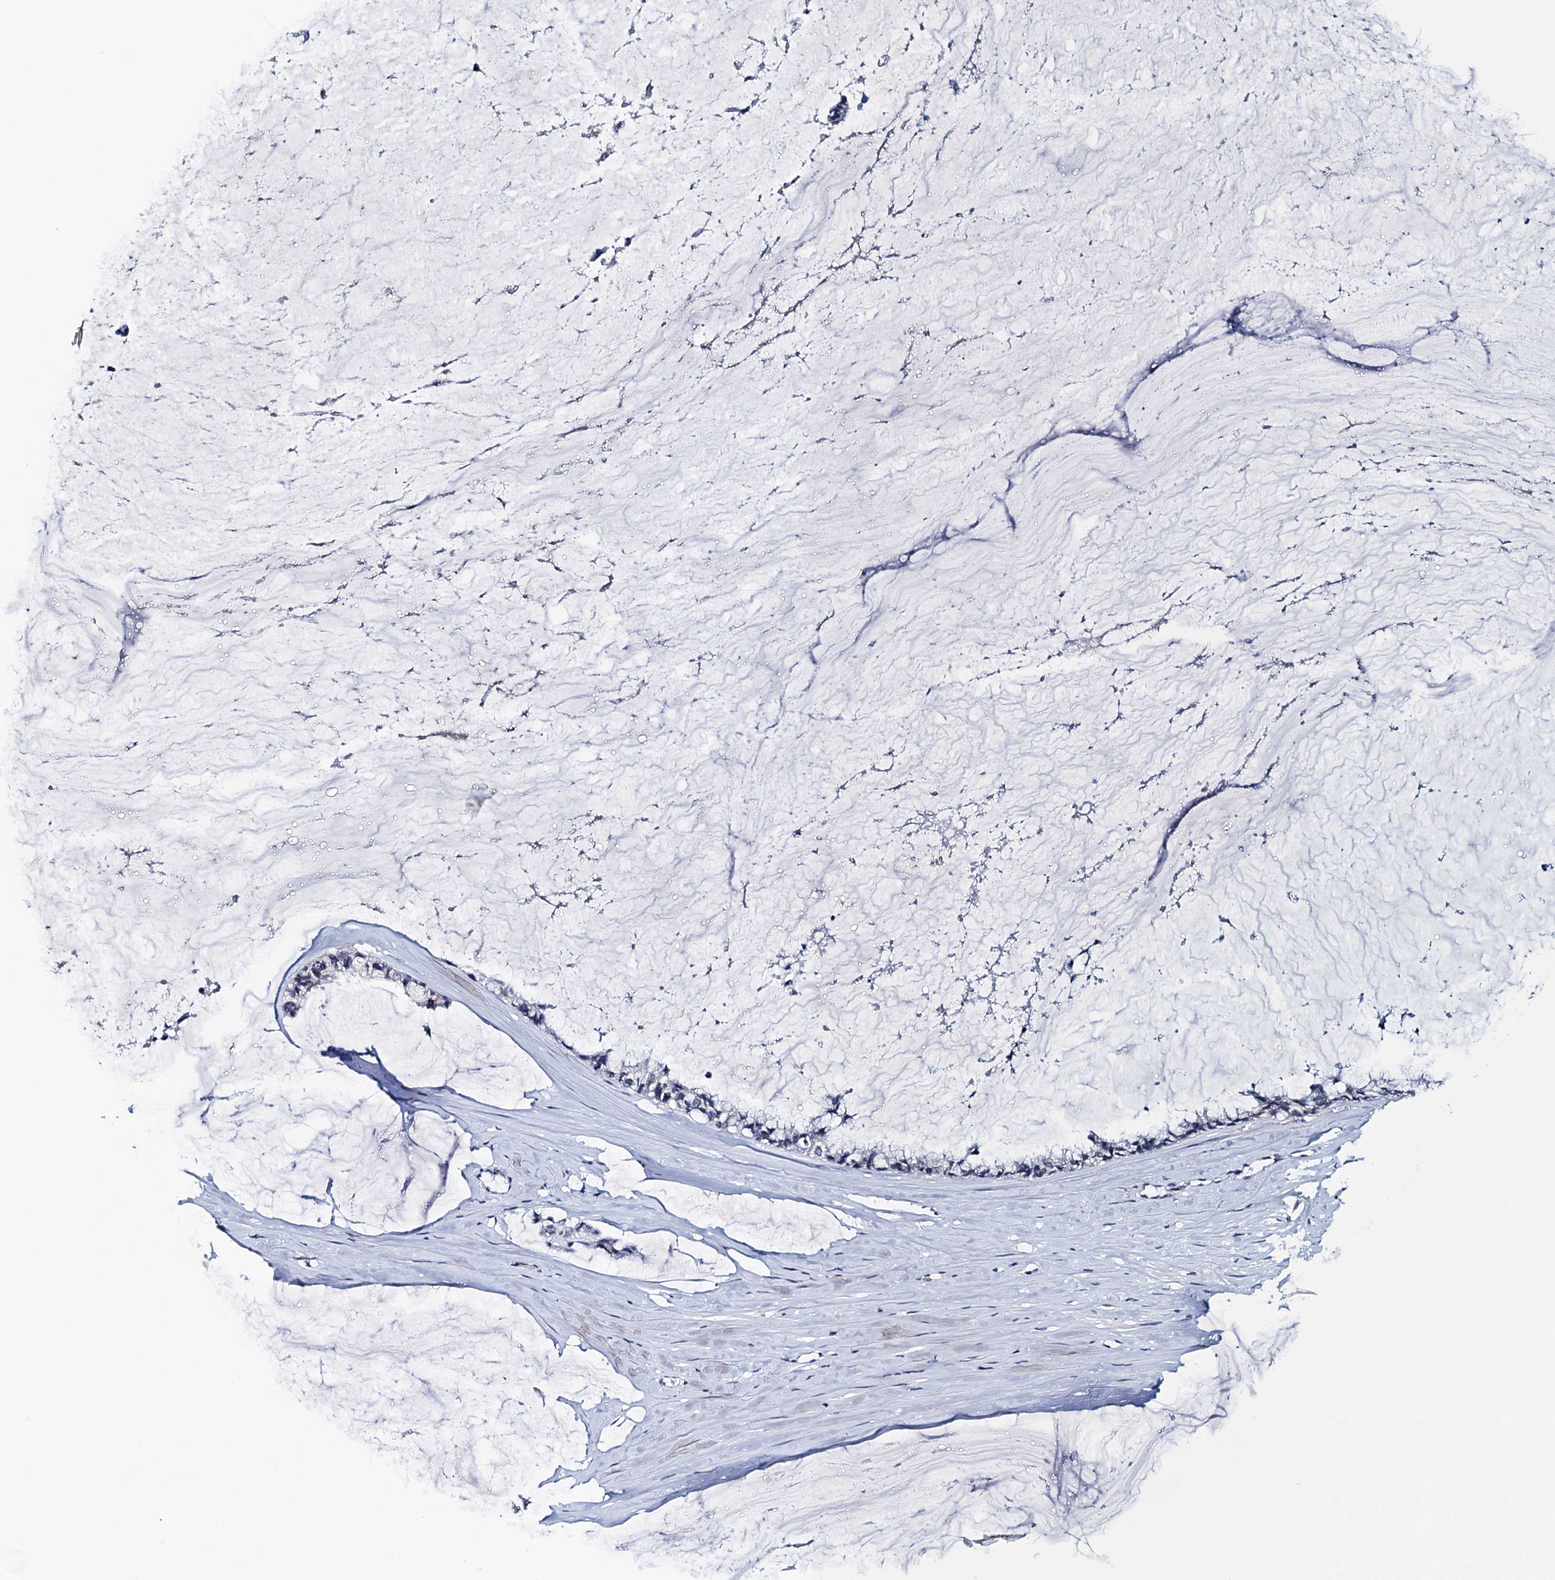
{"staining": {"intensity": "negative", "quantity": "none", "location": "none"}, "tissue": "ovarian cancer", "cell_type": "Tumor cells", "image_type": "cancer", "snomed": [{"axis": "morphology", "description": "Cystadenocarcinoma, mucinous, NOS"}, {"axis": "topography", "description": "Ovary"}], "caption": "Ovarian cancer (mucinous cystadenocarcinoma) was stained to show a protein in brown. There is no significant staining in tumor cells.", "gene": "FNBP4", "patient": {"sex": "female", "age": 39}}